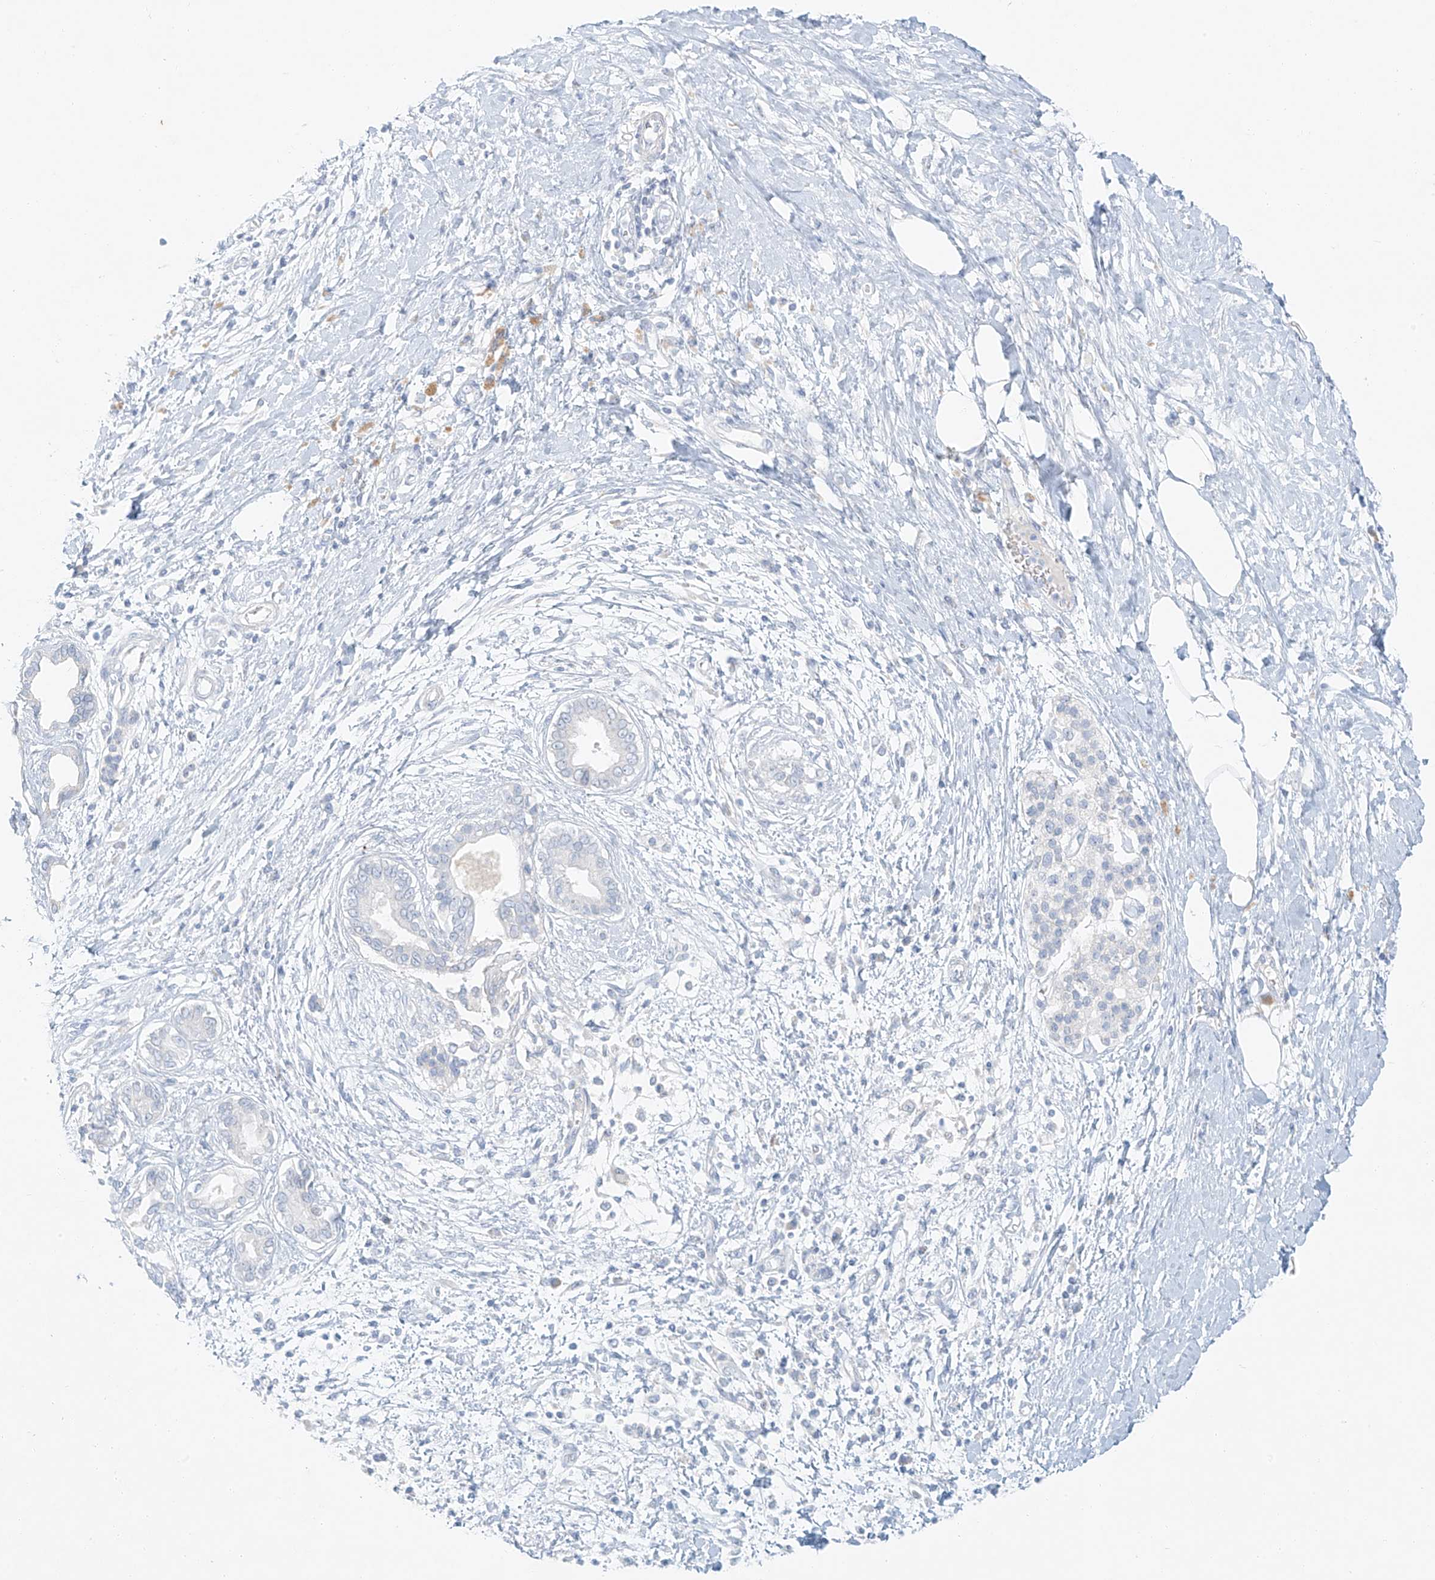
{"staining": {"intensity": "negative", "quantity": "none", "location": "none"}, "tissue": "pancreatic cancer", "cell_type": "Tumor cells", "image_type": "cancer", "snomed": [{"axis": "morphology", "description": "Adenocarcinoma, NOS"}, {"axis": "topography", "description": "Pancreas"}], "caption": "Tumor cells are negative for protein expression in human pancreatic adenocarcinoma.", "gene": "PGC", "patient": {"sex": "male", "age": 58}}